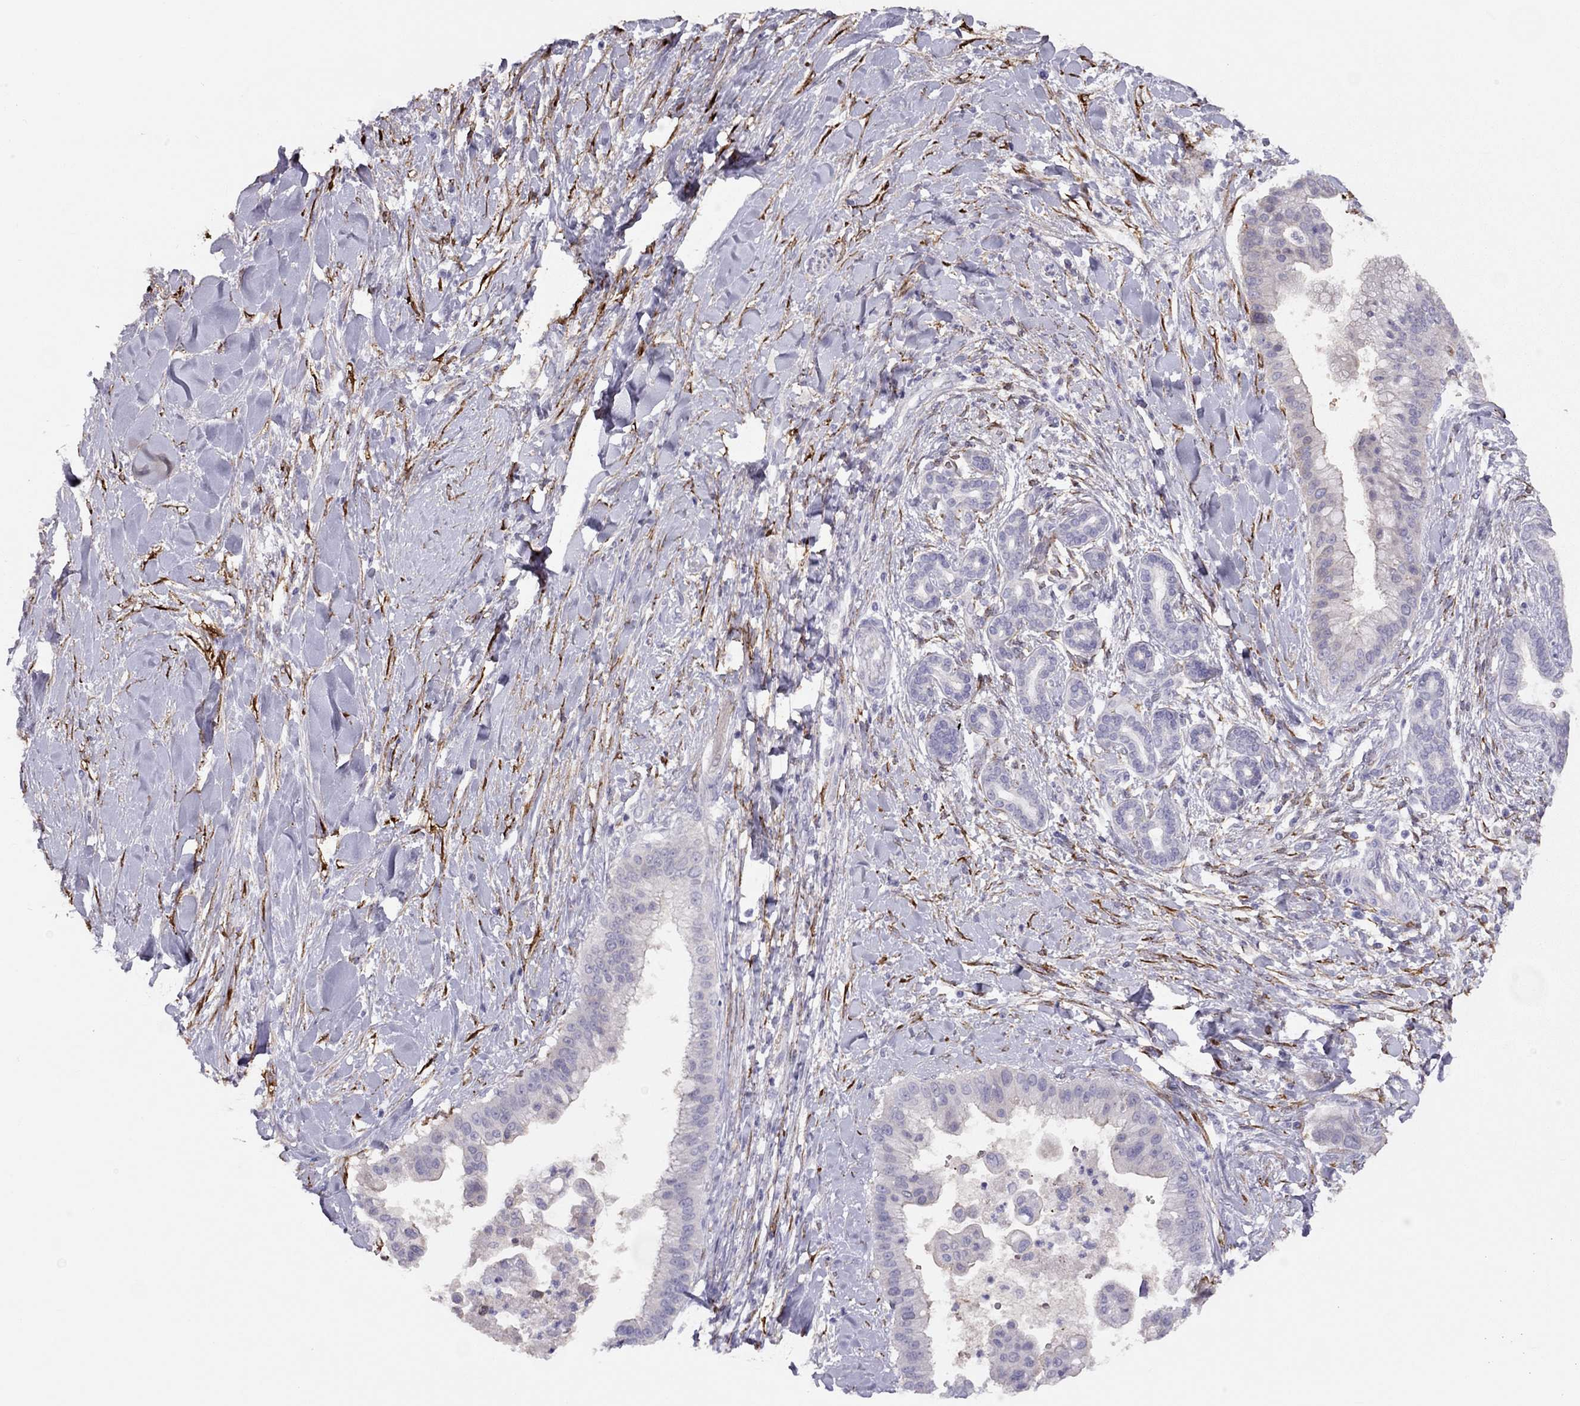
{"staining": {"intensity": "negative", "quantity": "none", "location": "none"}, "tissue": "liver cancer", "cell_type": "Tumor cells", "image_type": "cancer", "snomed": [{"axis": "morphology", "description": "Cholangiocarcinoma"}, {"axis": "topography", "description": "Liver"}], "caption": "High magnification brightfield microscopy of liver cancer stained with DAB (3,3'-diaminobenzidine) (brown) and counterstained with hematoxylin (blue): tumor cells show no significant positivity. (DAB IHC visualized using brightfield microscopy, high magnification).", "gene": "RHD", "patient": {"sex": "female", "age": 54}}